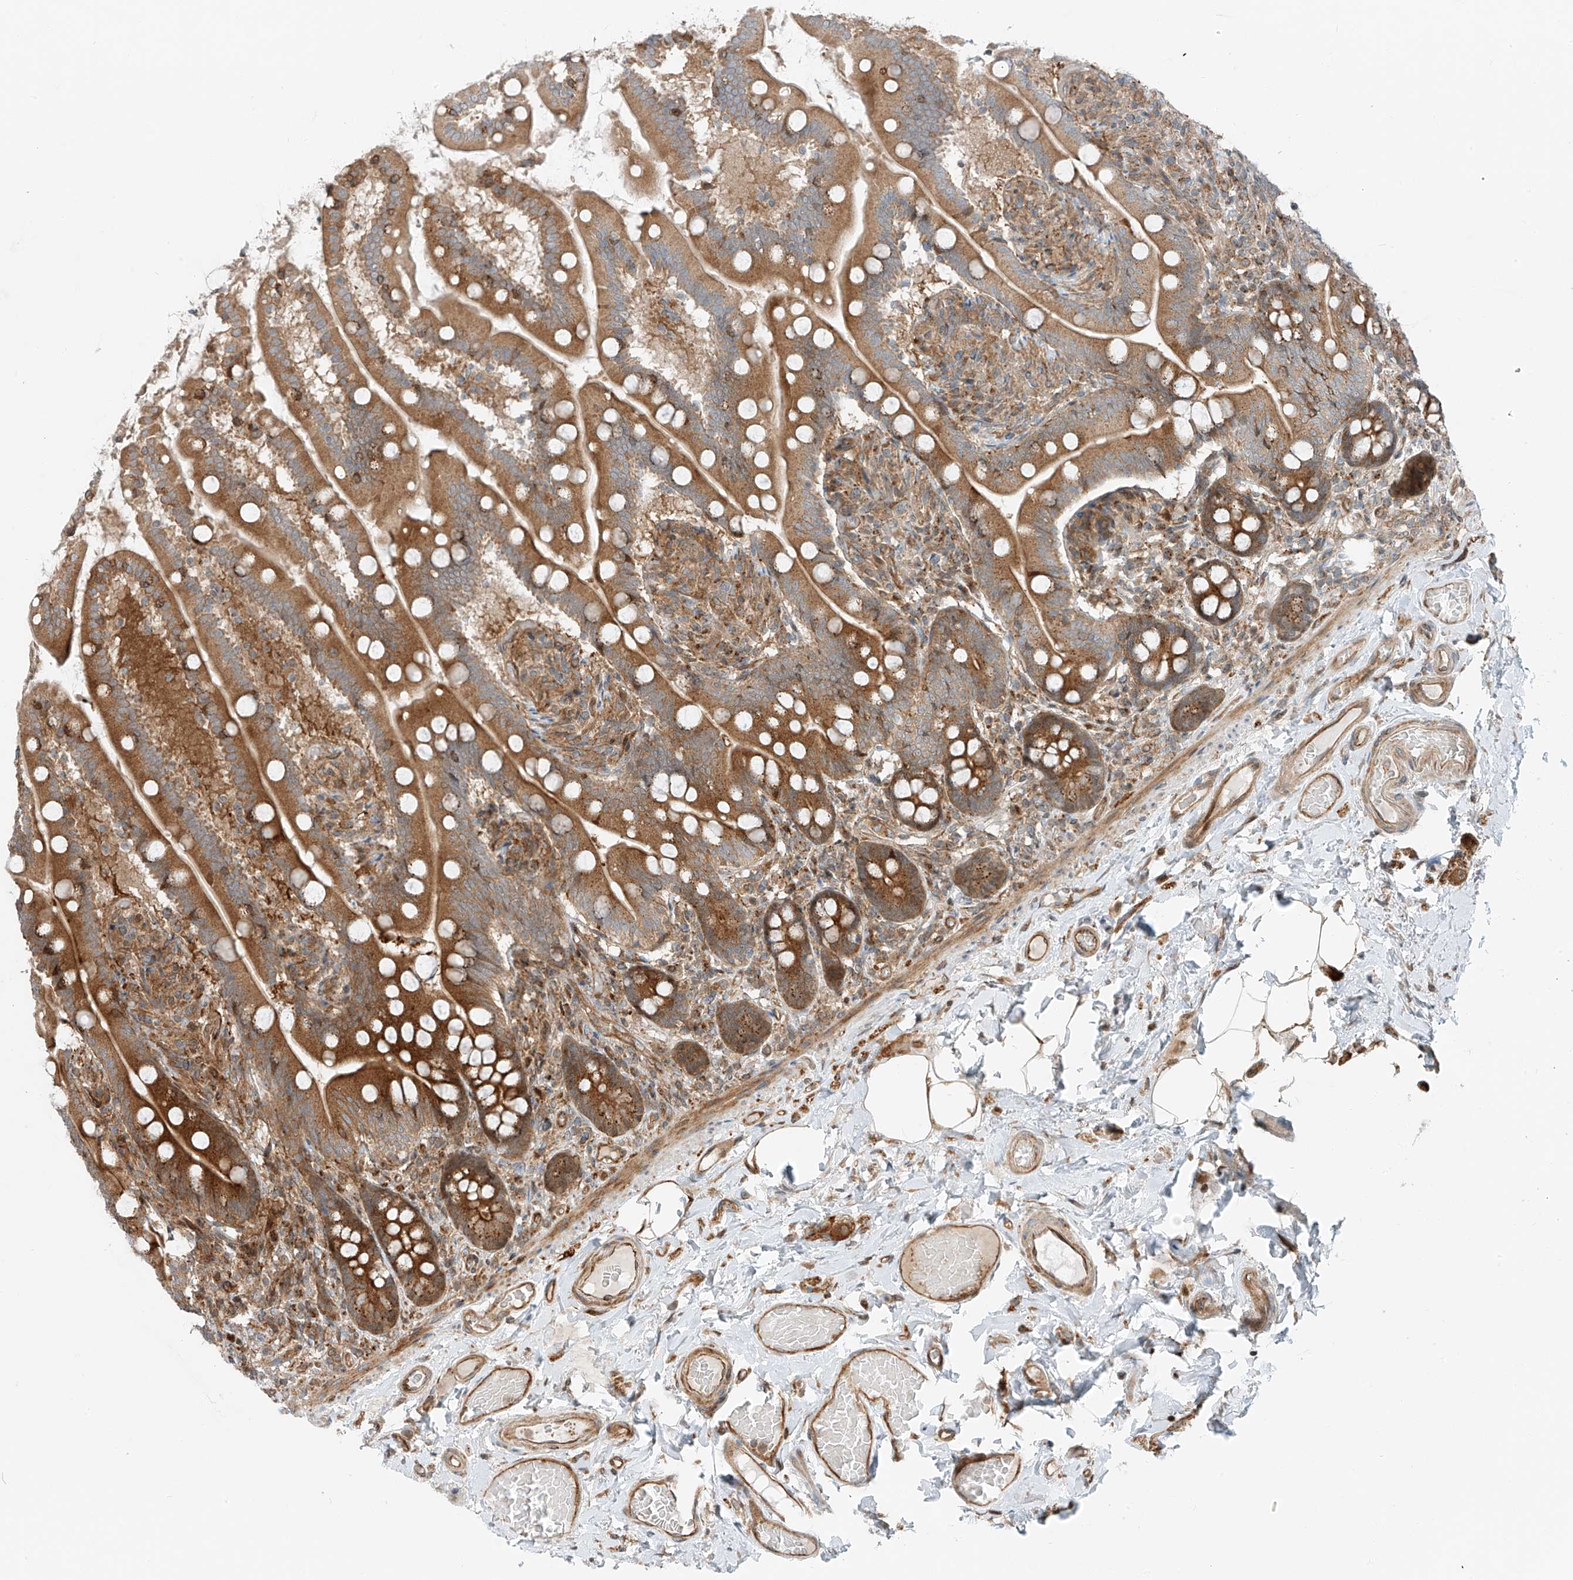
{"staining": {"intensity": "strong", "quantity": ">75%", "location": "cytoplasmic/membranous"}, "tissue": "small intestine", "cell_type": "Glandular cells", "image_type": "normal", "snomed": [{"axis": "morphology", "description": "Normal tissue, NOS"}, {"axis": "topography", "description": "Small intestine"}], "caption": "Normal small intestine exhibits strong cytoplasmic/membranous staining in approximately >75% of glandular cells.", "gene": "USP48", "patient": {"sex": "female", "age": 64}}